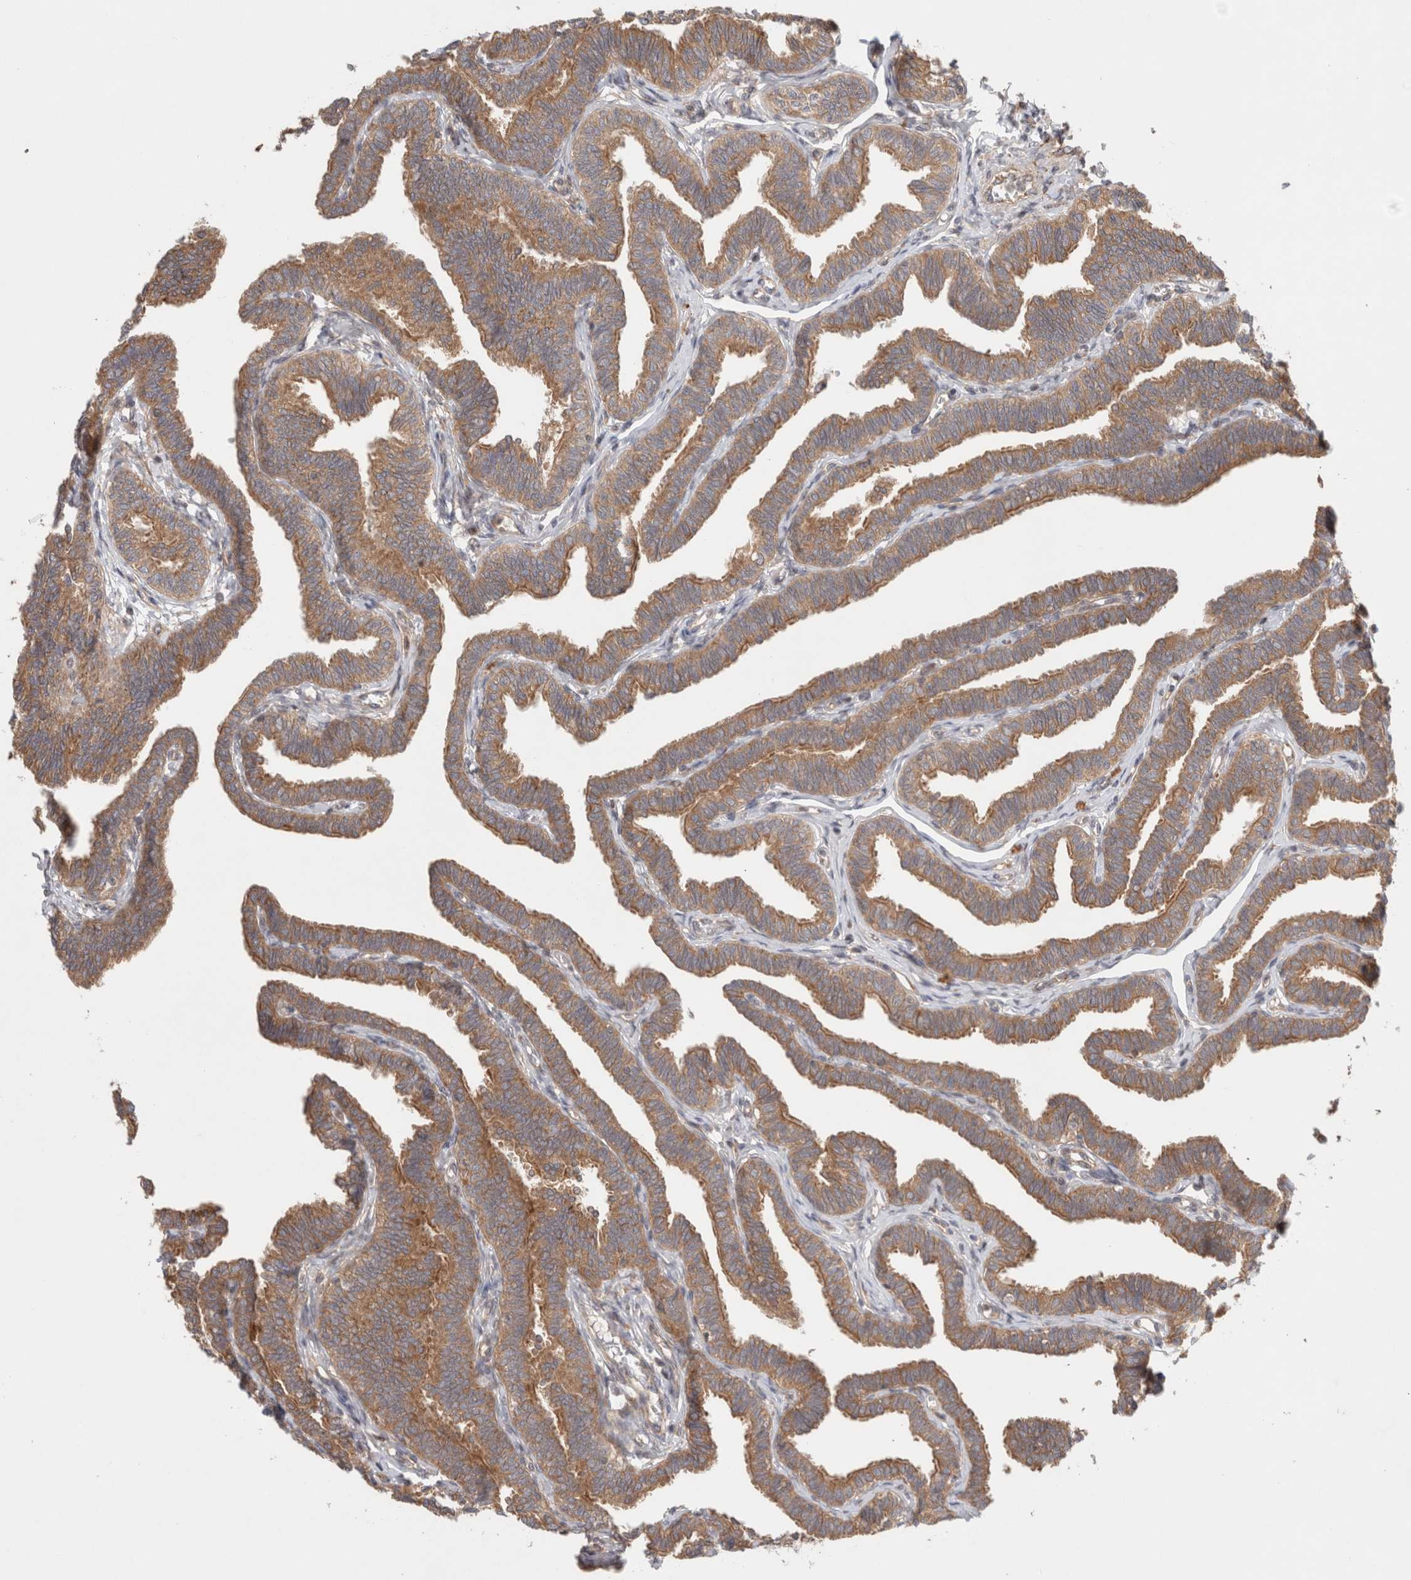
{"staining": {"intensity": "strong", "quantity": ">75%", "location": "cytoplasmic/membranous"}, "tissue": "fallopian tube", "cell_type": "Glandular cells", "image_type": "normal", "snomed": [{"axis": "morphology", "description": "Normal tissue, NOS"}, {"axis": "topography", "description": "Fallopian tube"}, {"axis": "topography", "description": "Ovary"}], "caption": "Brown immunohistochemical staining in normal human fallopian tube demonstrates strong cytoplasmic/membranous positivity in about >75% of glandular cells.", "gene": "HROB", "patient": {"sex": "female", "age": 23}}